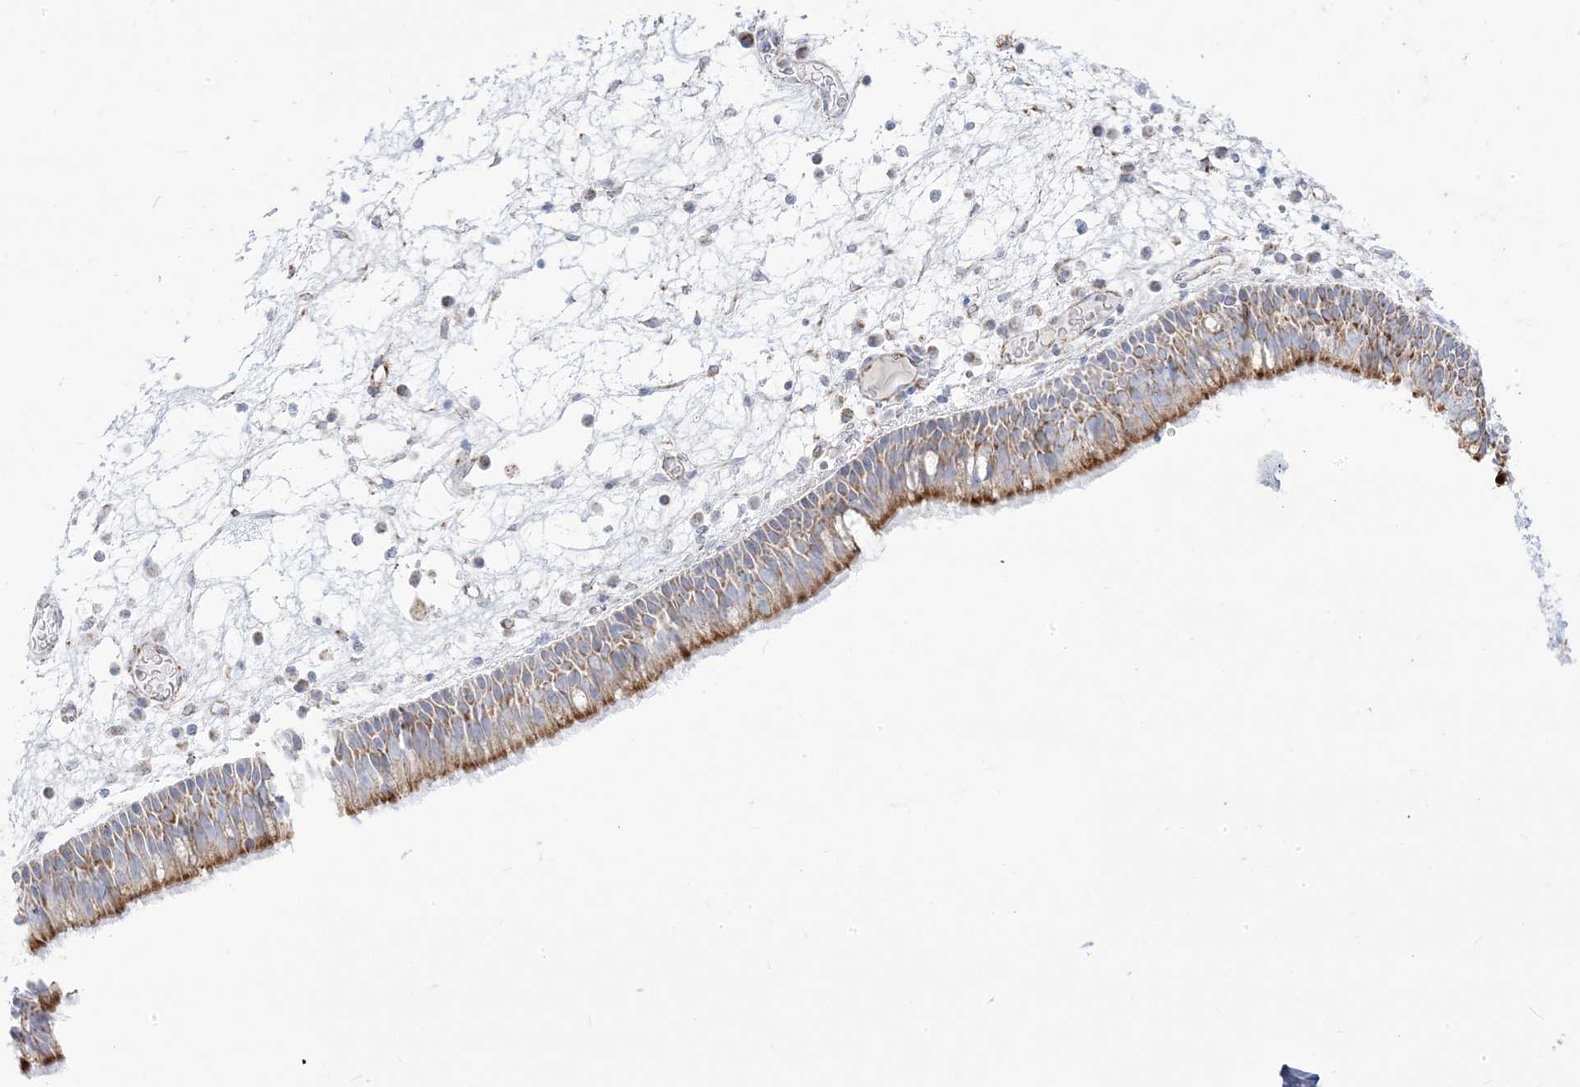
{"staining": {"intensity": "moderate", "quantity": ">75%", "location": "cytoplasmic/membranous"}, "tissue": "nasopharynx", "cell_type": "Respiratory epithelial cells", "image_type": "normal", "snomed": [{"axis": "morphology", "description": "Normal tissue, NOS"}, {"axis": "morphology", "description": "Inflammation, NOS"}, {"axis": "morphology", "description": "Malignant melanoma, Metastatic site"}, {"axis": "topography", "description": "Nasopharynx"}], "caption": "Respiratory epithelial cells exhibit medium levels of moderate cytoplasmic/membranous staining in about >75% of cells in benign nasopharynx.", "gene": "PCCB", "patient": {"sex": "male", "age": 70}}